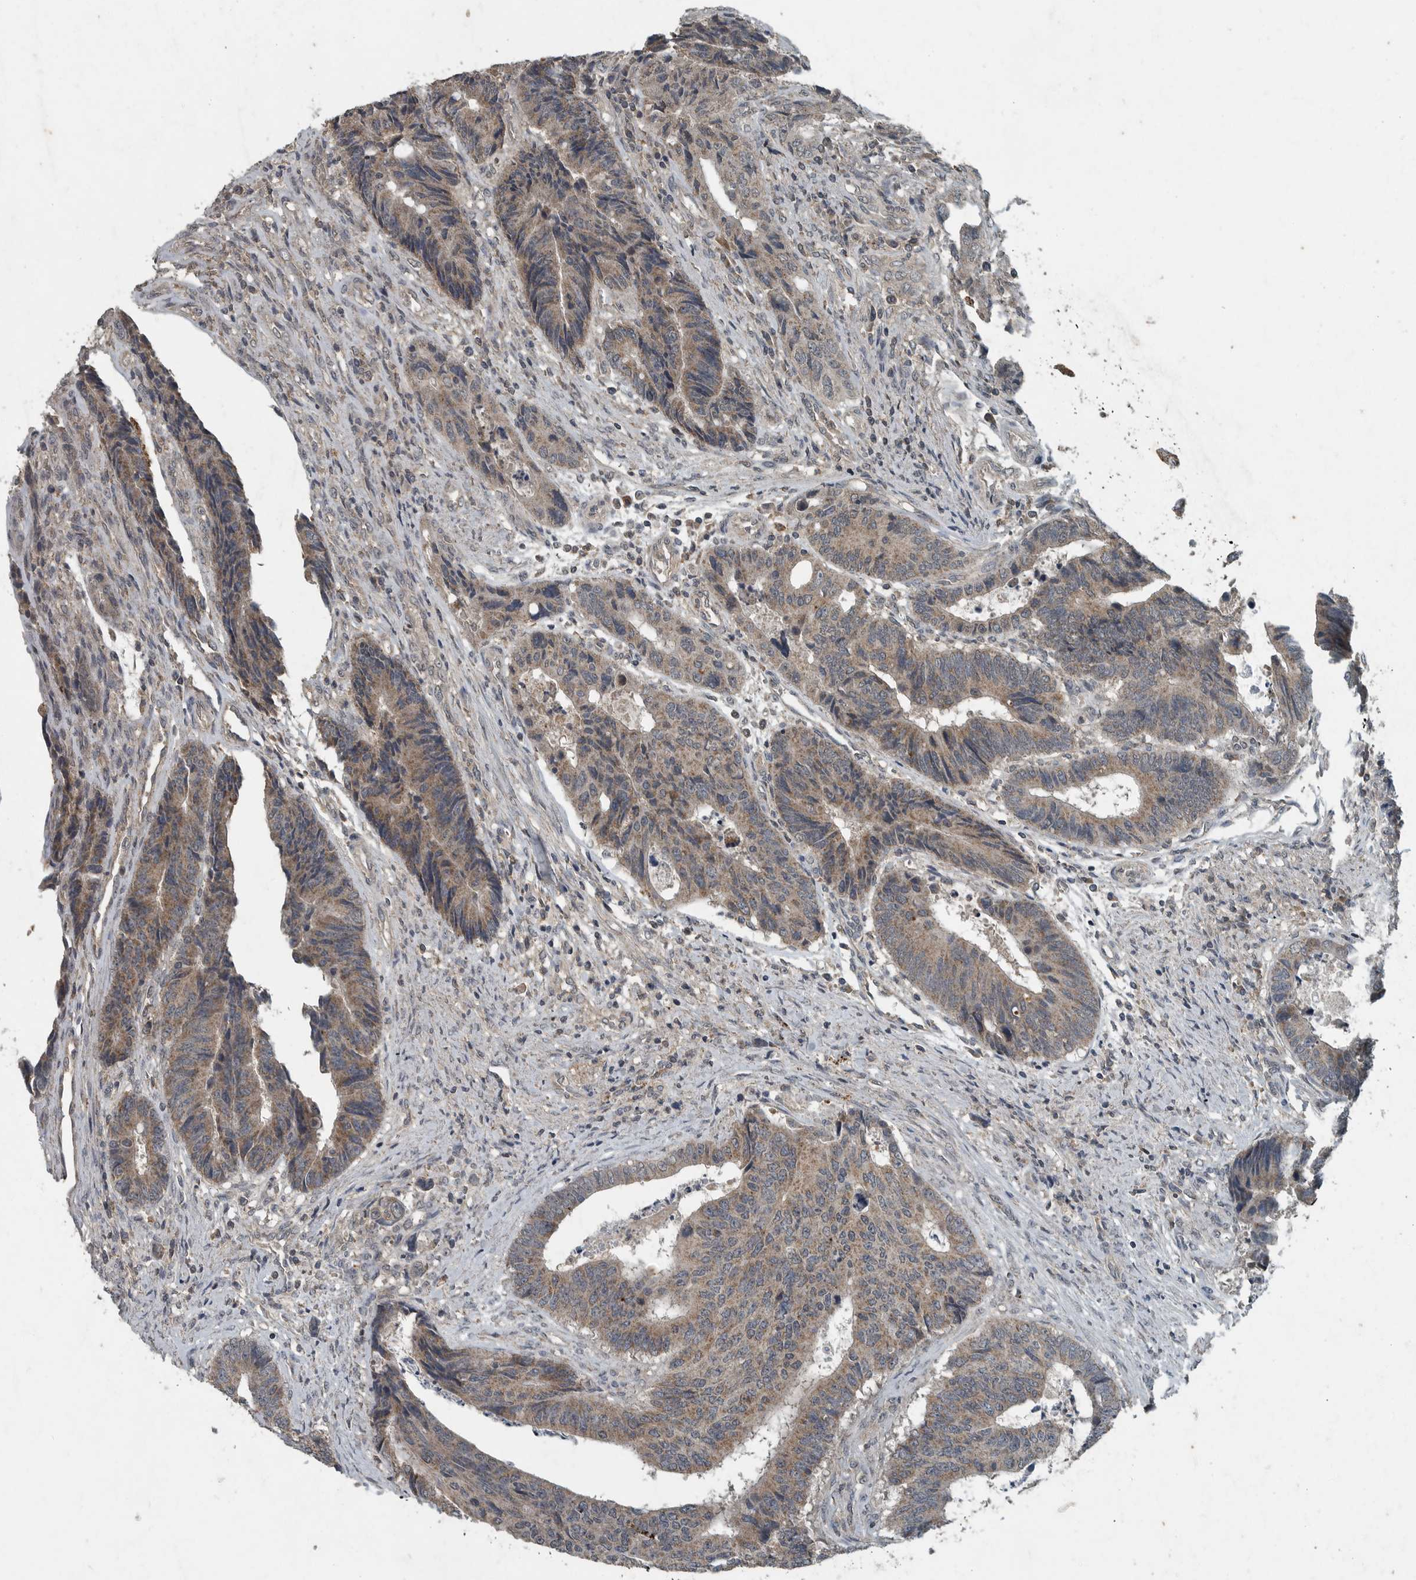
{"staining": {"intensity": "weak", "quantity": ">75%", "location": "cytoplasmic/membranous"}, "tissue": "colorectal cancer", "cell_type": "Tumor cells", "image_type": "cancer", "snomed": [{"axis": "morphology", "description": "Adenocarcinoma, NOS"}, {"axis": "topography", "description": "Rectum"}], "caption": "This is a histology image of immunohistochemistry staining of colorectal cancer, which shows weak expression in the cytoplasmic/membranous of tumor cells.", "gene": "IL6ST", "patient": {"sex": "male", "age": 84}}